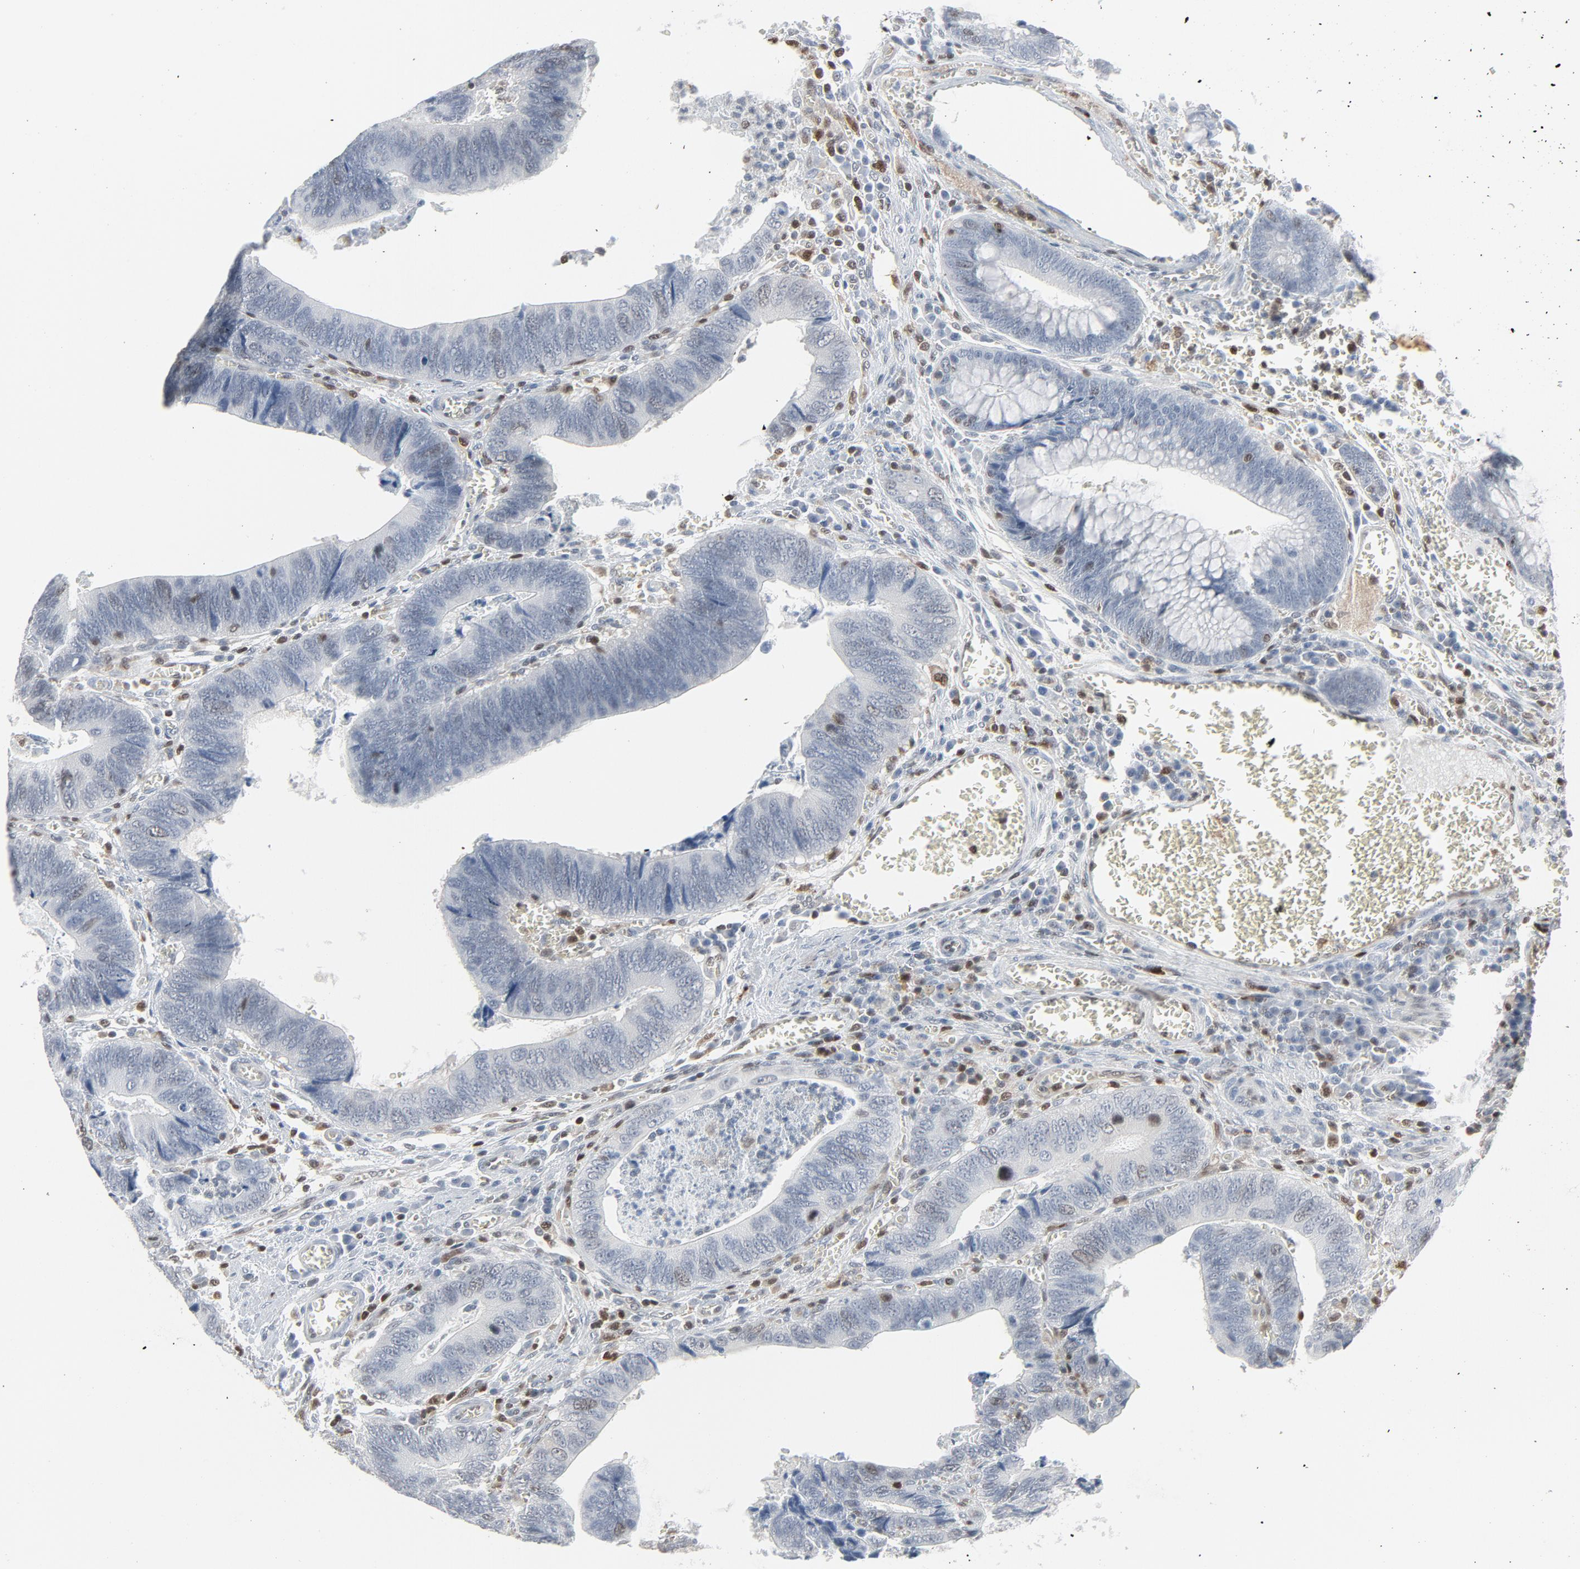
{"staining": {"intensity": "negative", "quantity": "none", "location": "none"}, "tissue": "colorectal cancer", "cell_type": "Tumor cells", "image_type": "cancer", "snomed": [{"axis": "morphology", "description": "Adenocarcinoma, NOS"}, {"axis": "topography", "description": "Colon"}], "caption": "Immunohistochemical staining of human colorectal cancer (adenocarcinoma) demonstrates no significant positivity in tumor cells.", "gene": "STAT5A", "patient": {"sex": "male", "age": 72}}